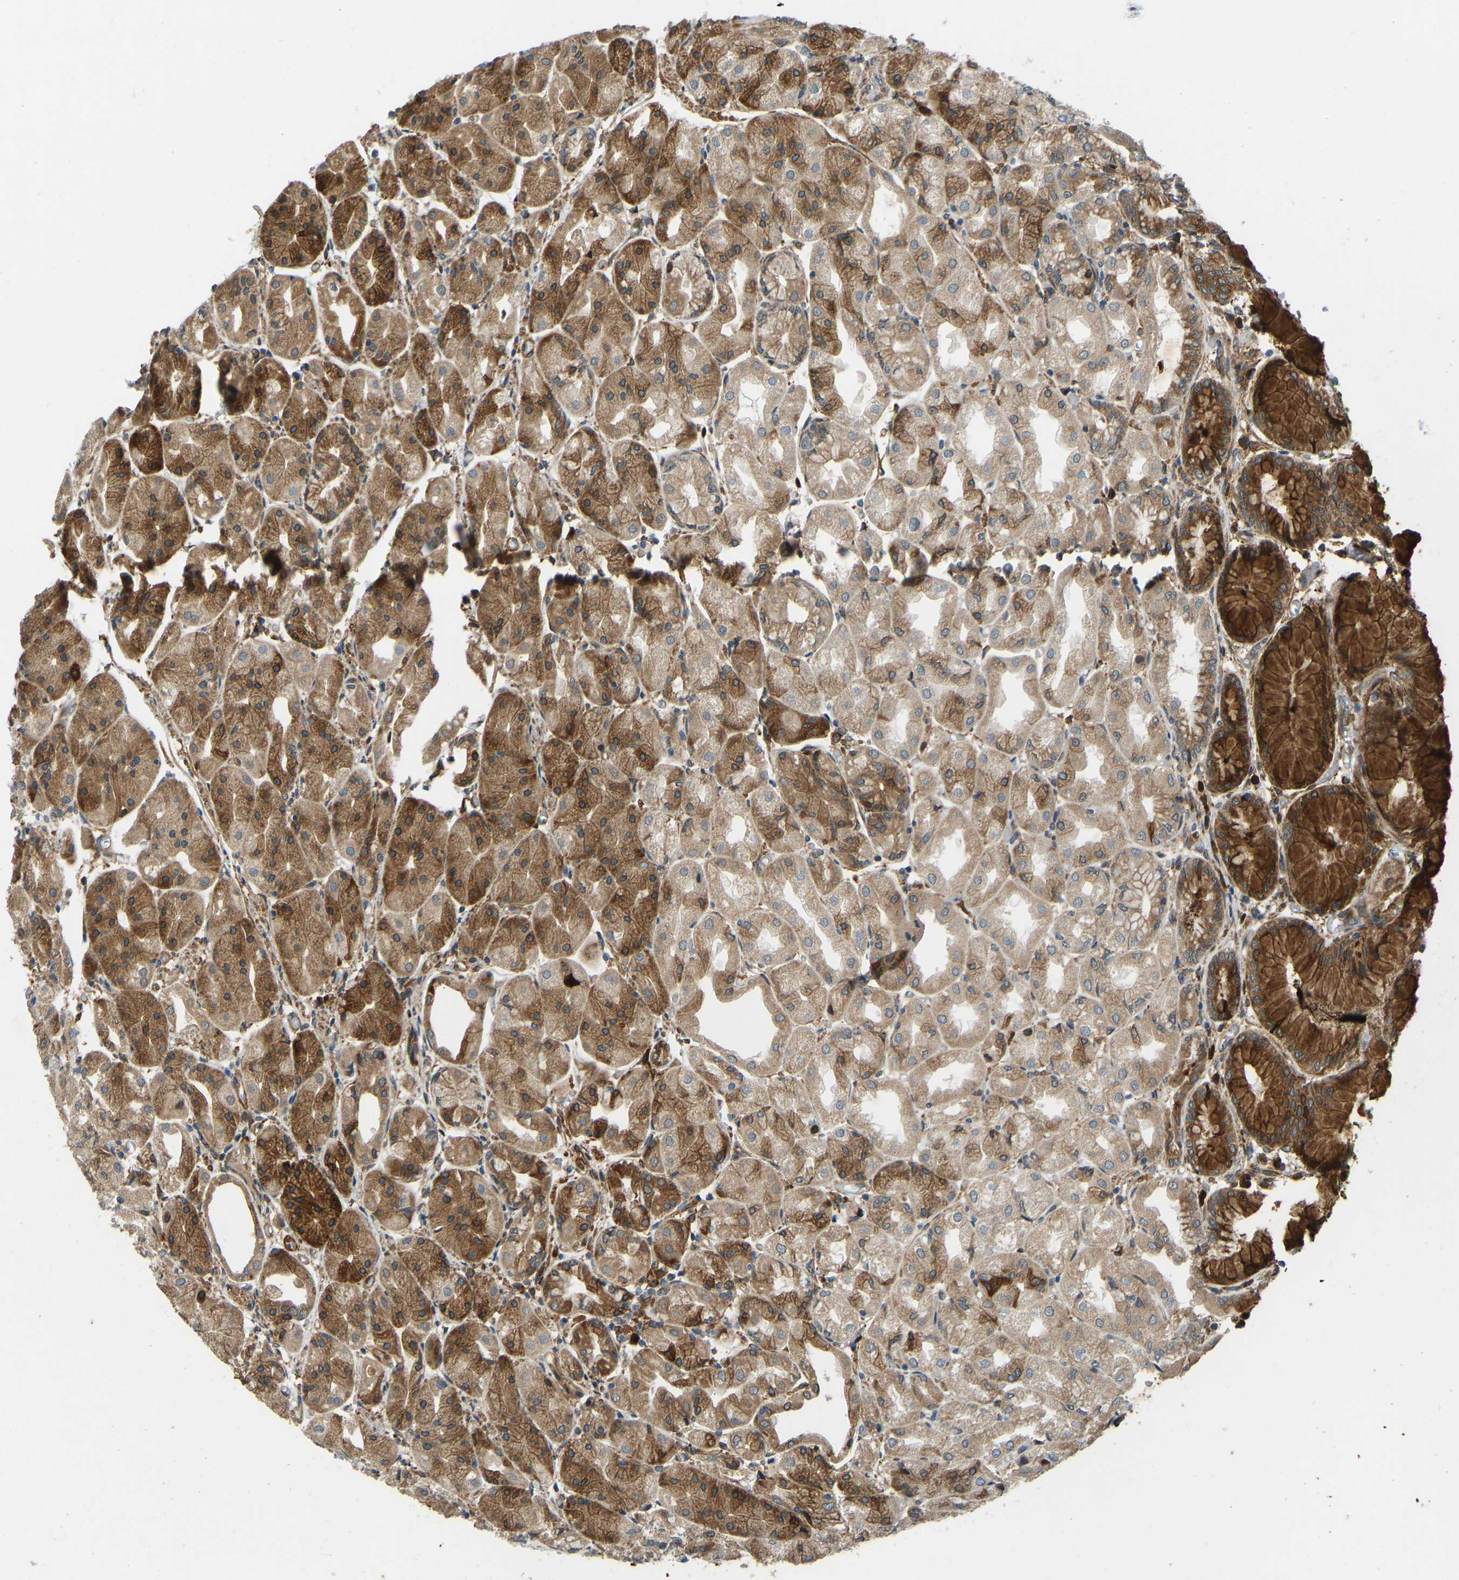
{"staining": {"intensity": "strong", "quantity": ">75%", "location": "cytoplasmic/membranous"}, "tissue": "stomach", "cell_type": "Glandular cells", "image_type": "normal", "snomed": [{"axis": "morphology", "description": "Normal tissue, NOS"}, {"axis": "topography", "description": "Stomach, upper"}], "caption": "Human stomach stained with a brown dye displays strong cytoplasmic/membranous positive staining in about >75% of glandular cells.", "gene": "OS9", "patient": {"sex": "male", "age": 72}}